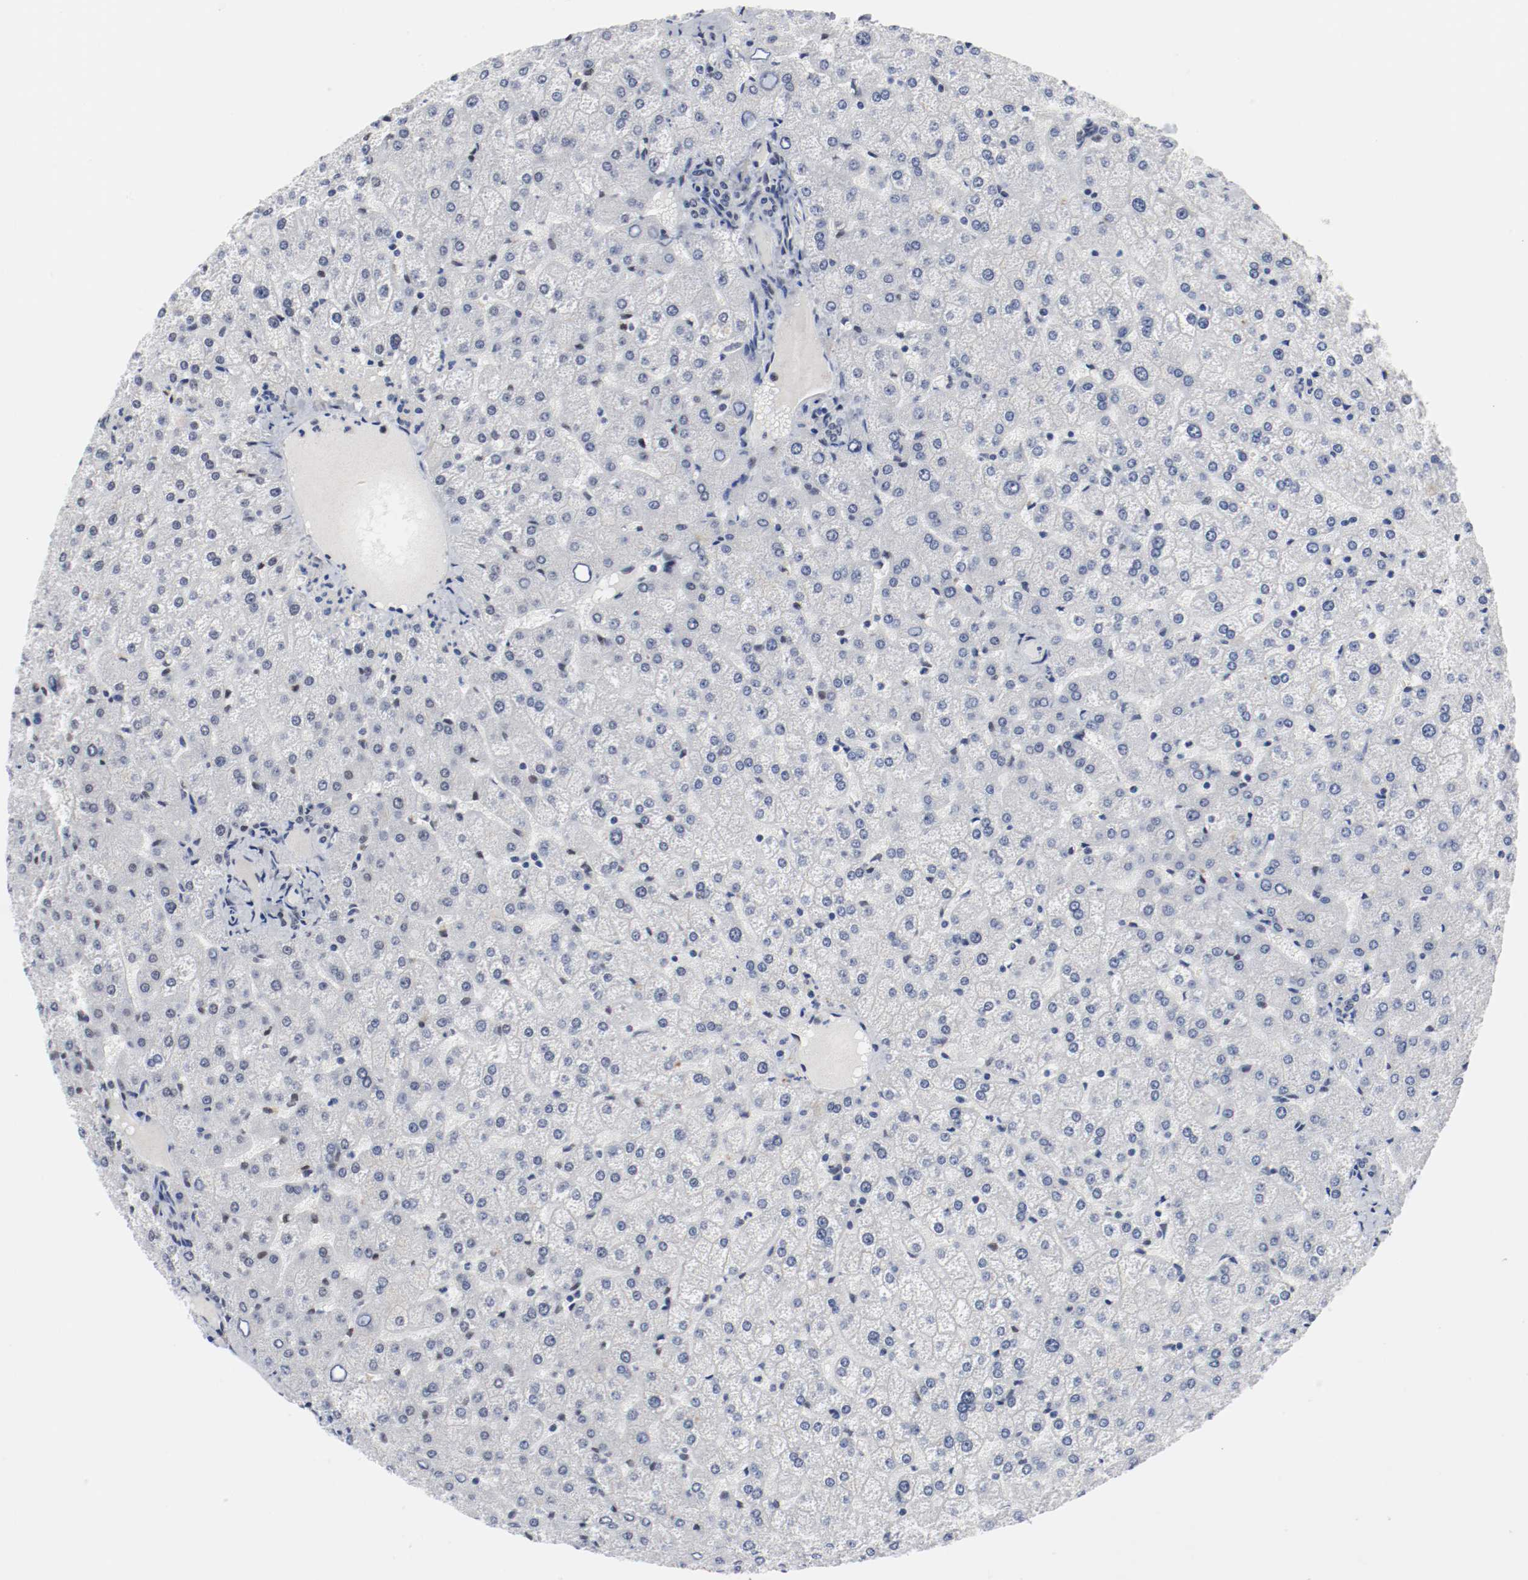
{"staining": {"intensity": "negative", "quantity": "none", "location": "none"}, "tissue": "liver", "cell_type": "Cholangiocytes", "image_type": "normal", "snomed": [{"axis": "morphology", "description": "Normal tissue, NOS"}, {"axis": "topography", "description": "Liver"}], "caption": "A histopathology image of liver stained for a protein exhibits no brown staining in cholangiocytes. (Stains: DAB (3,3'-diaminobenzidine) immunohistochemistry (IHC) with hematoxylin counter stain, Microscopy: brightfield microscopy at high magnification).", "gene": "ARNT", "patient": {"sex": "female", "age": 32}}